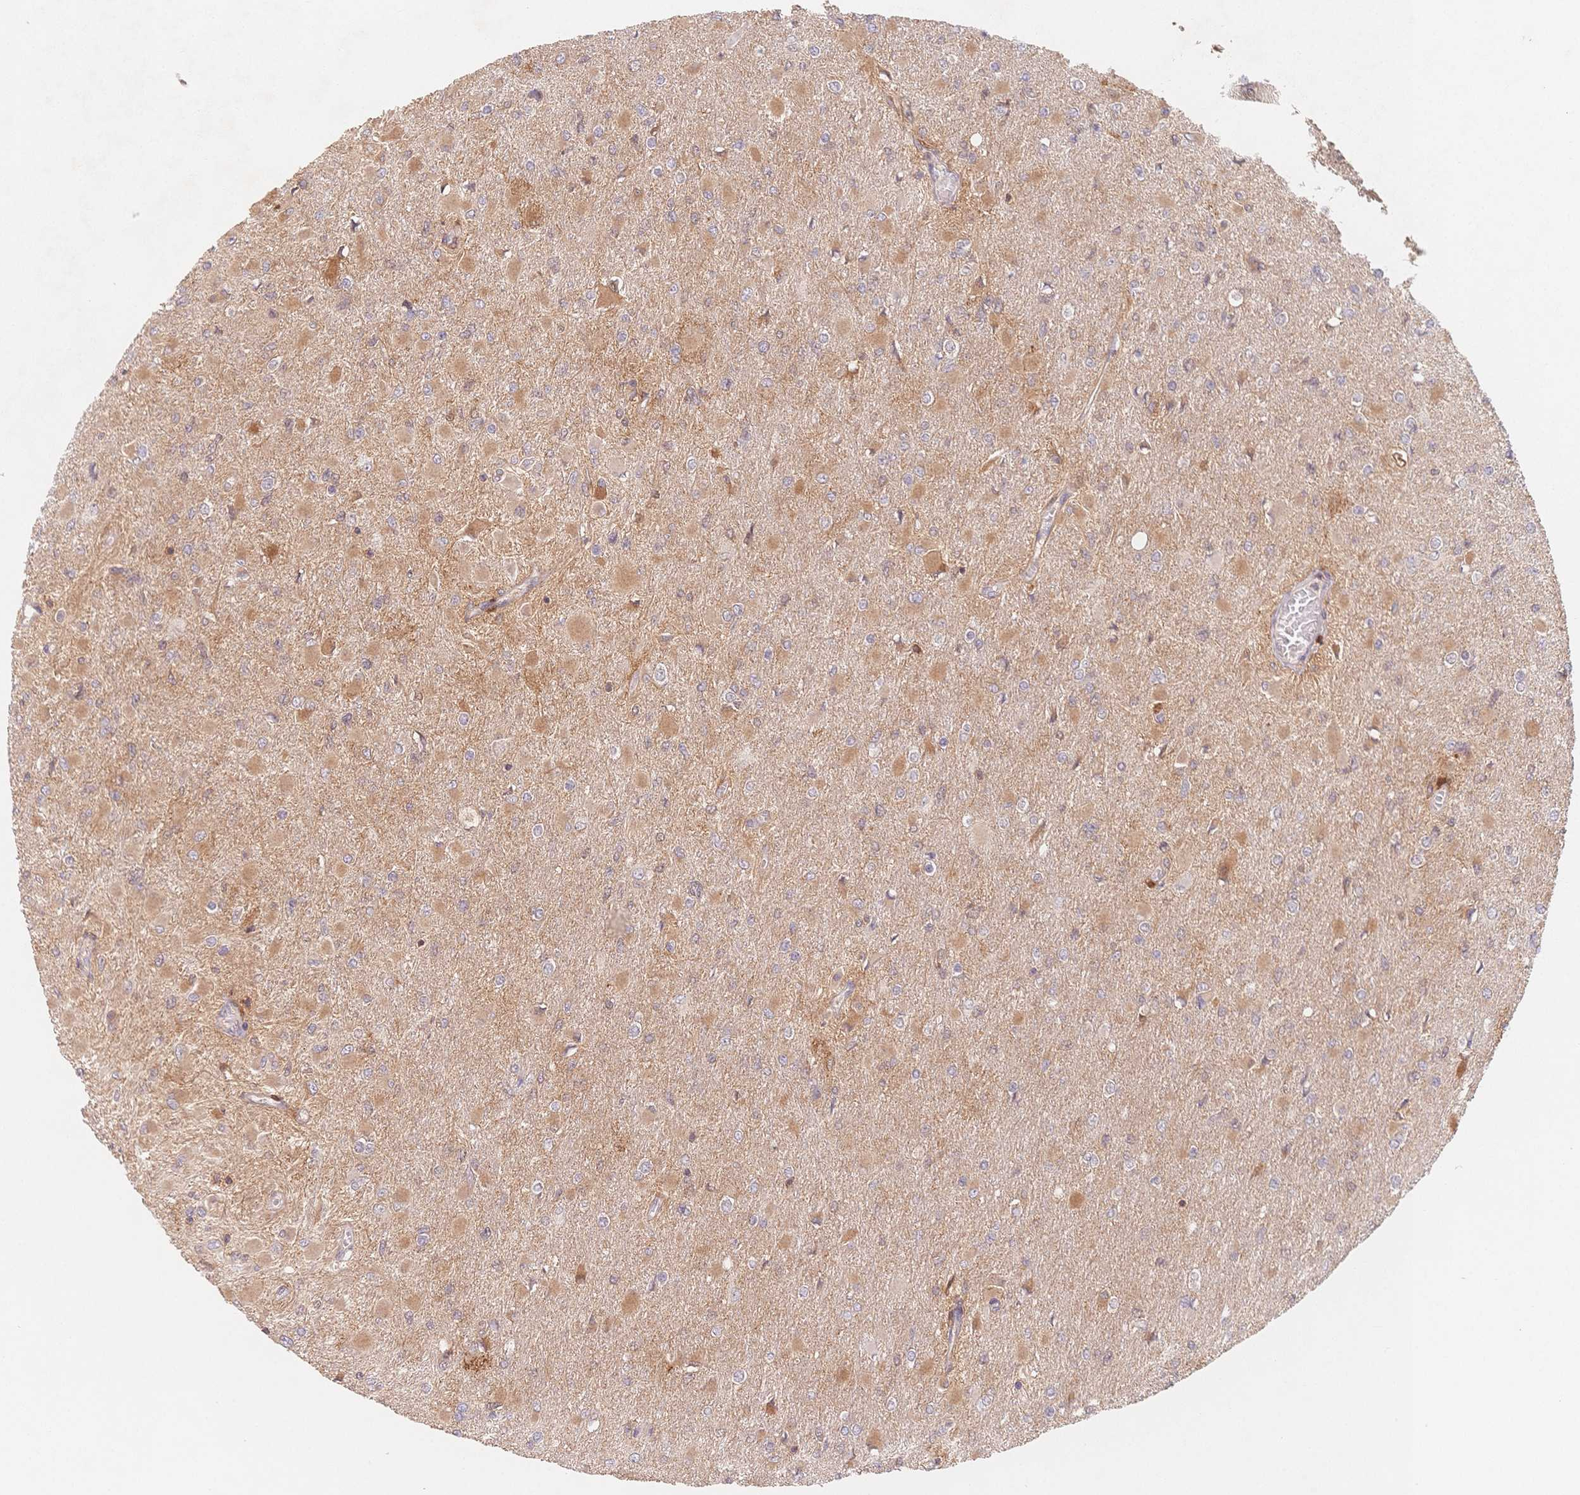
{"staining": {"intensity": "weak", "quantity": "25%-75%", "location": "cytoplasmic/membranous"}, "tissue": "glioma", "cell_type": "Tumor cells", "image_type": "cancer", "snomed": [{"axis": "morphology", "description": "Glioma, malignant, High grade"}, {"axis": "topography", "description": "Cerebral cortex"}], "caption": "High-grade glioma (malignant) stained with immunohistochemistry (IHC) reveals weak cytoplasmic/membranous expression in about 25%-75% of tumor cells.", "gene": "C12orf75", "patient": {"sex": "female", "age": 36}}